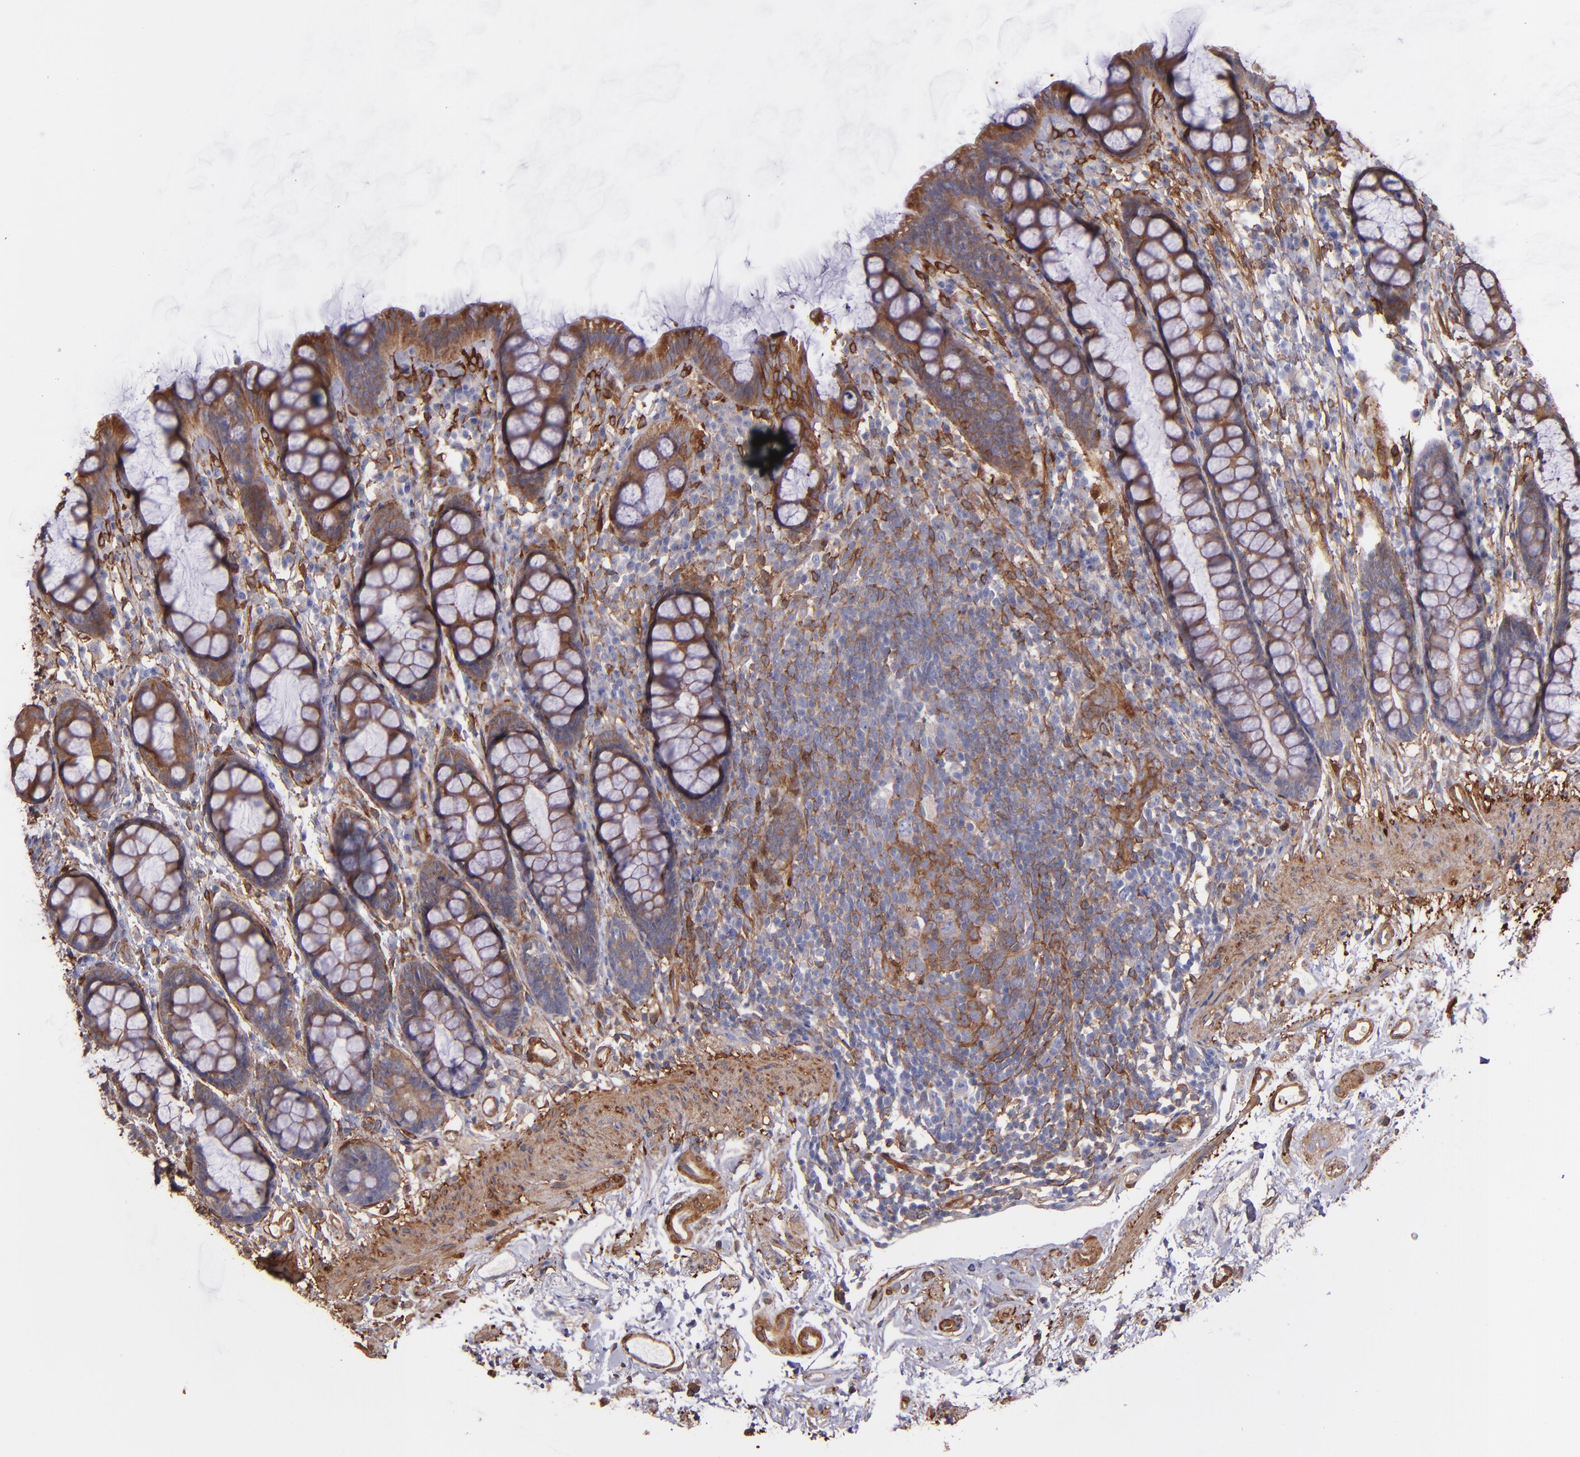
{"staining": {"intensity": "moderate", "quantity": "25%-75%", "location": "cytoplasmic/membranous"}, "tissue": "rectum", "cell_type": "Glandular cells", "image_type": "normal", "snomed": [{"axis": "morphology", "description": "Normal tissue, NOS"}, {"axis": "topography", "description": "Rectum"}], "caption": "The immunohistochemical stain labels moderate cytoplasmic/membranous staining in glandular cells of benign rectum. The staining was performed using DAB, with brown indicating positive protein expression. Nuclei are stained blue with hematoxylin.", "gene": "VCL", "patient": {"sex": "male", "age": 92}}